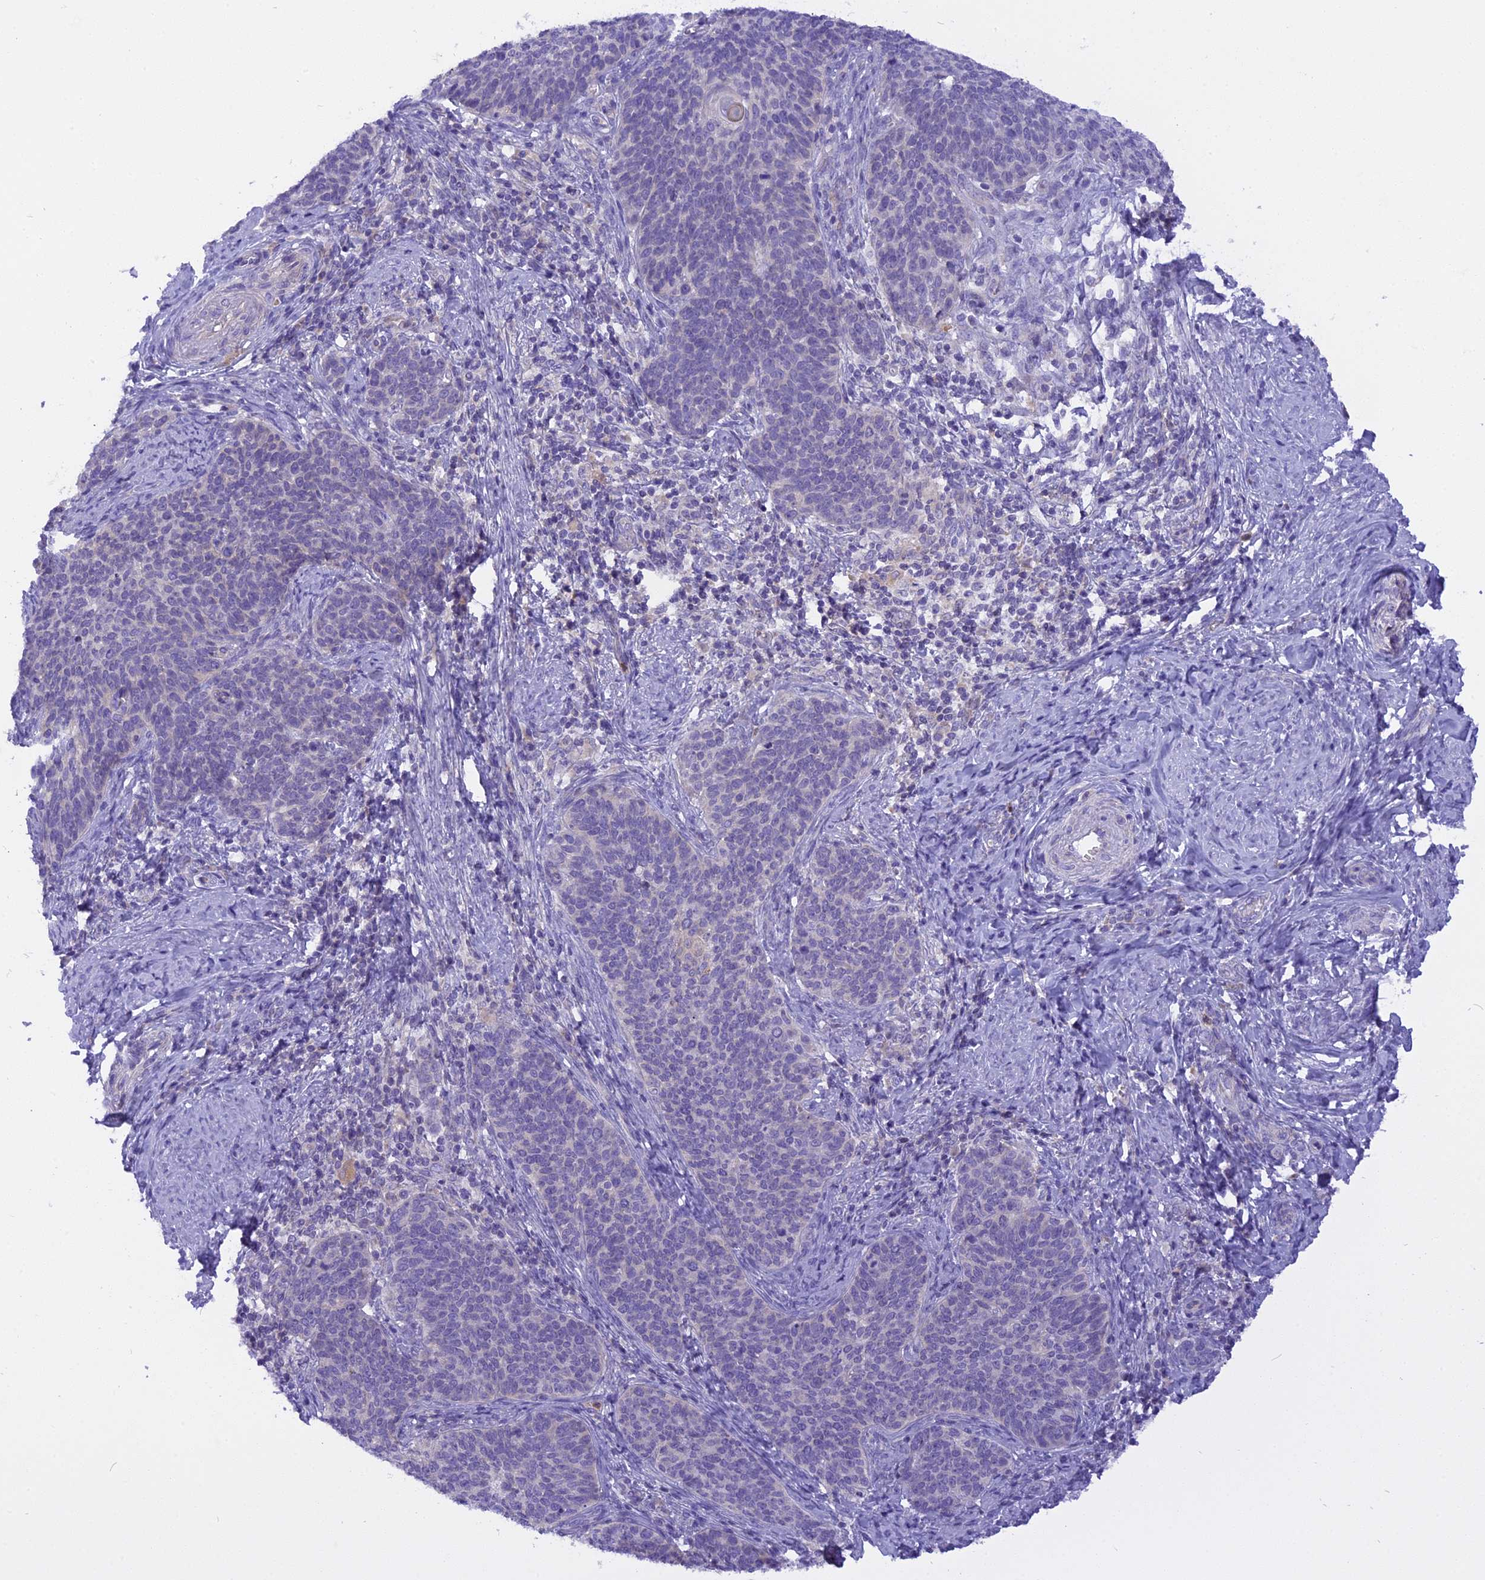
{"staining": {"intensity": "negative", "quantity": "none", "location": "none"}, "tissue": "cervical cancer", "cell_type": "Tumor cells", "image_type": "cancer", "snomed": [{"axis": "morphology", "description": "Normal tissue, NOS"}, {"axis": "morphology", "description": "Squamous cell carcinoma, NOS"}, {"axis": "topography", "description": "Cervix"}], "caption": "Immunohistochemical staining of cervical cancer (squamous cell carcinoma) exhibits no significant expression in tumor cells.", "gene": "TRIM3", "patient": {"sex": "female", "age": 39}}